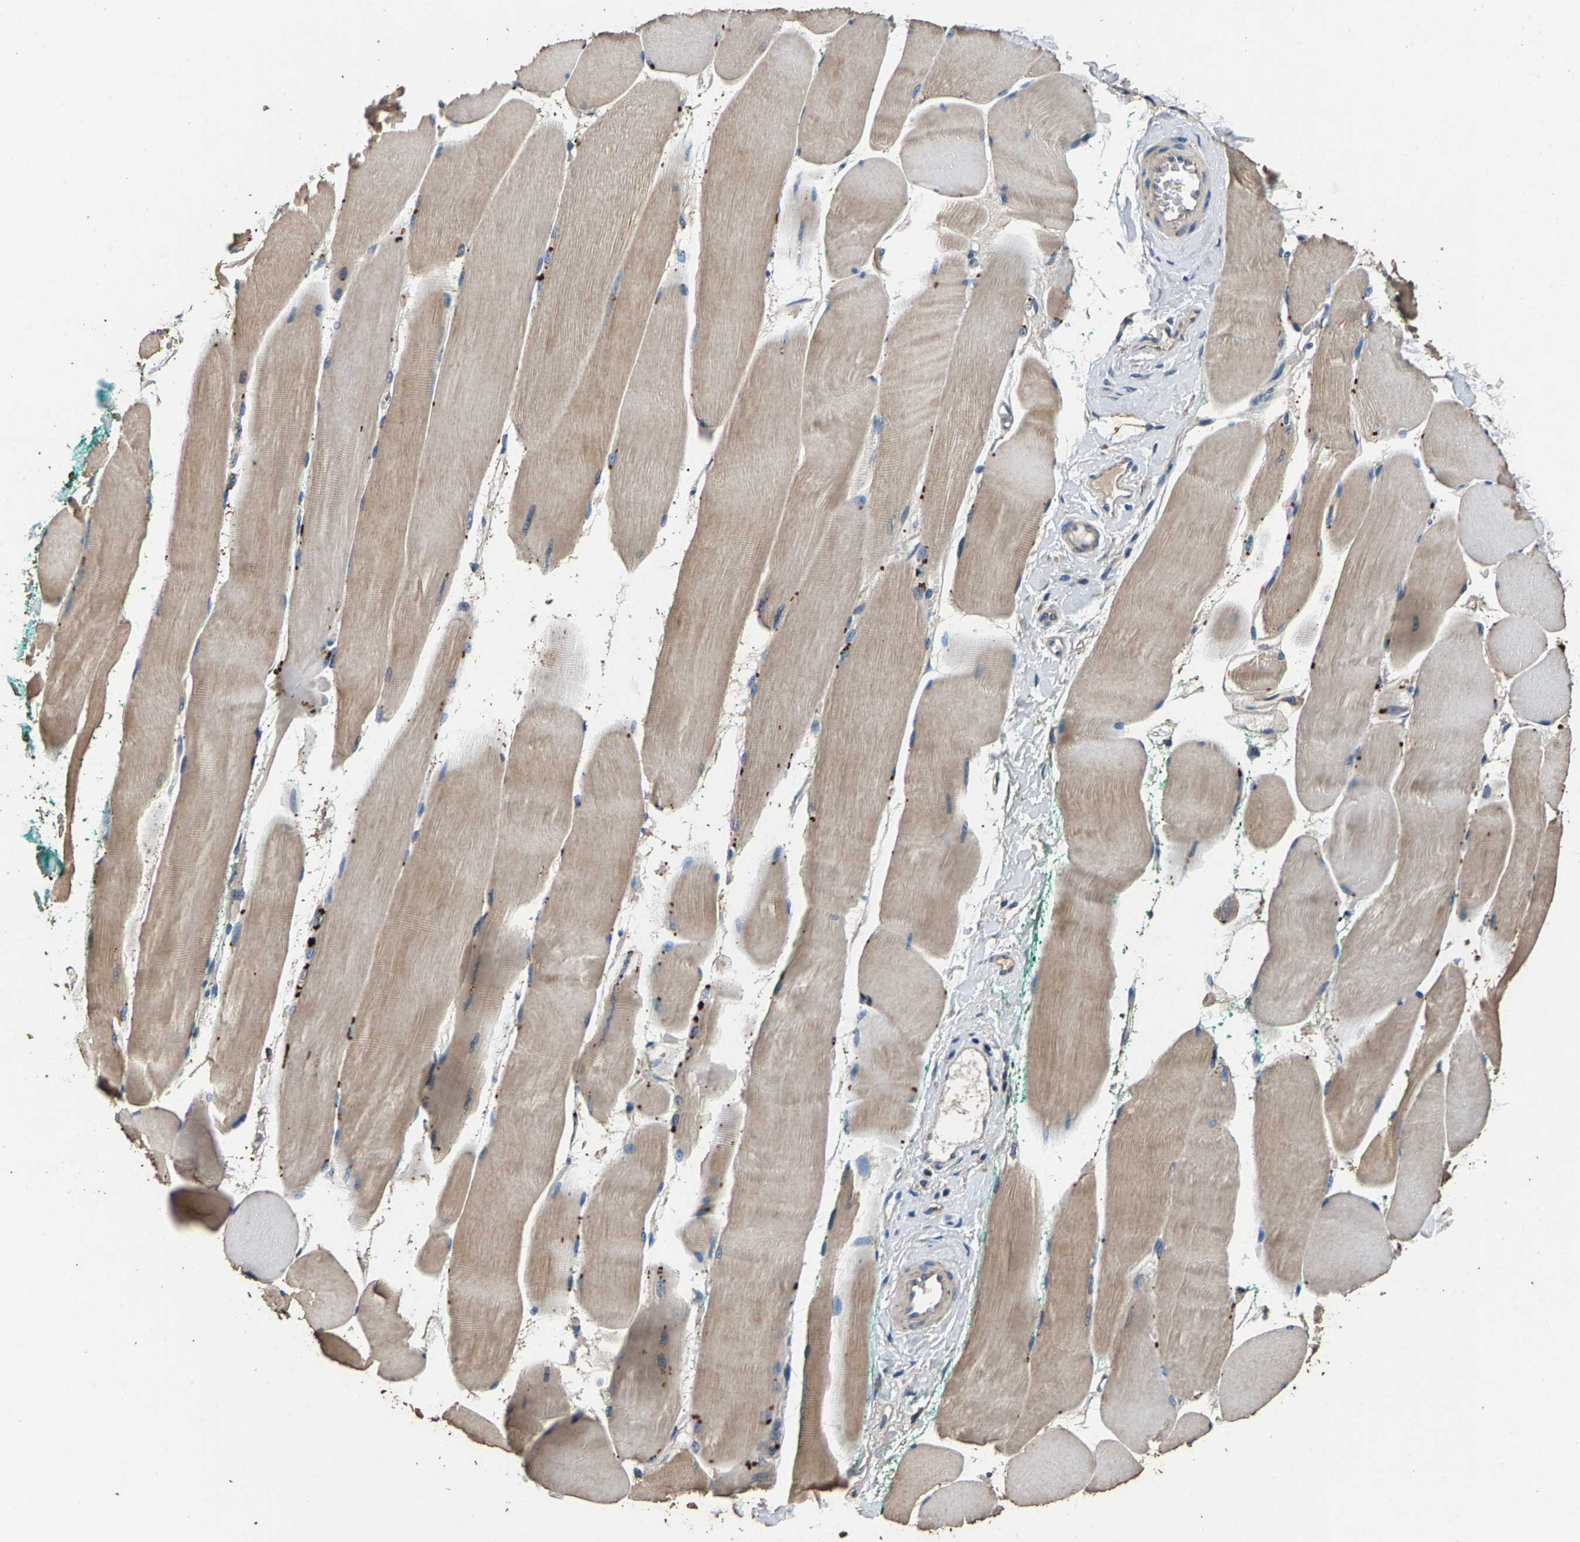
{"staining": {"intensity": "weak", "quantity": ">75%", "location": "cytoplasmic/membranous"}, "tissue": "skeletal muscle", "cell_type": "Myocytes", "image_type": "normal", "snomed": [{"axis": "morphology", "description": "Normal tissue, NOS"}, {"axis": "morphology", "description": "Squamous cell carcinoma, NOS"}, {"axis": "topography", "description": "Skeletal muscle"}], "caption": "Protein staining exhibits weak cytoplasmic/membranous expression in about >75% of myocytes in normal skeletal muscle.", "gene": "MRPL27", "patient": {"sex": "male", "age": 51}}